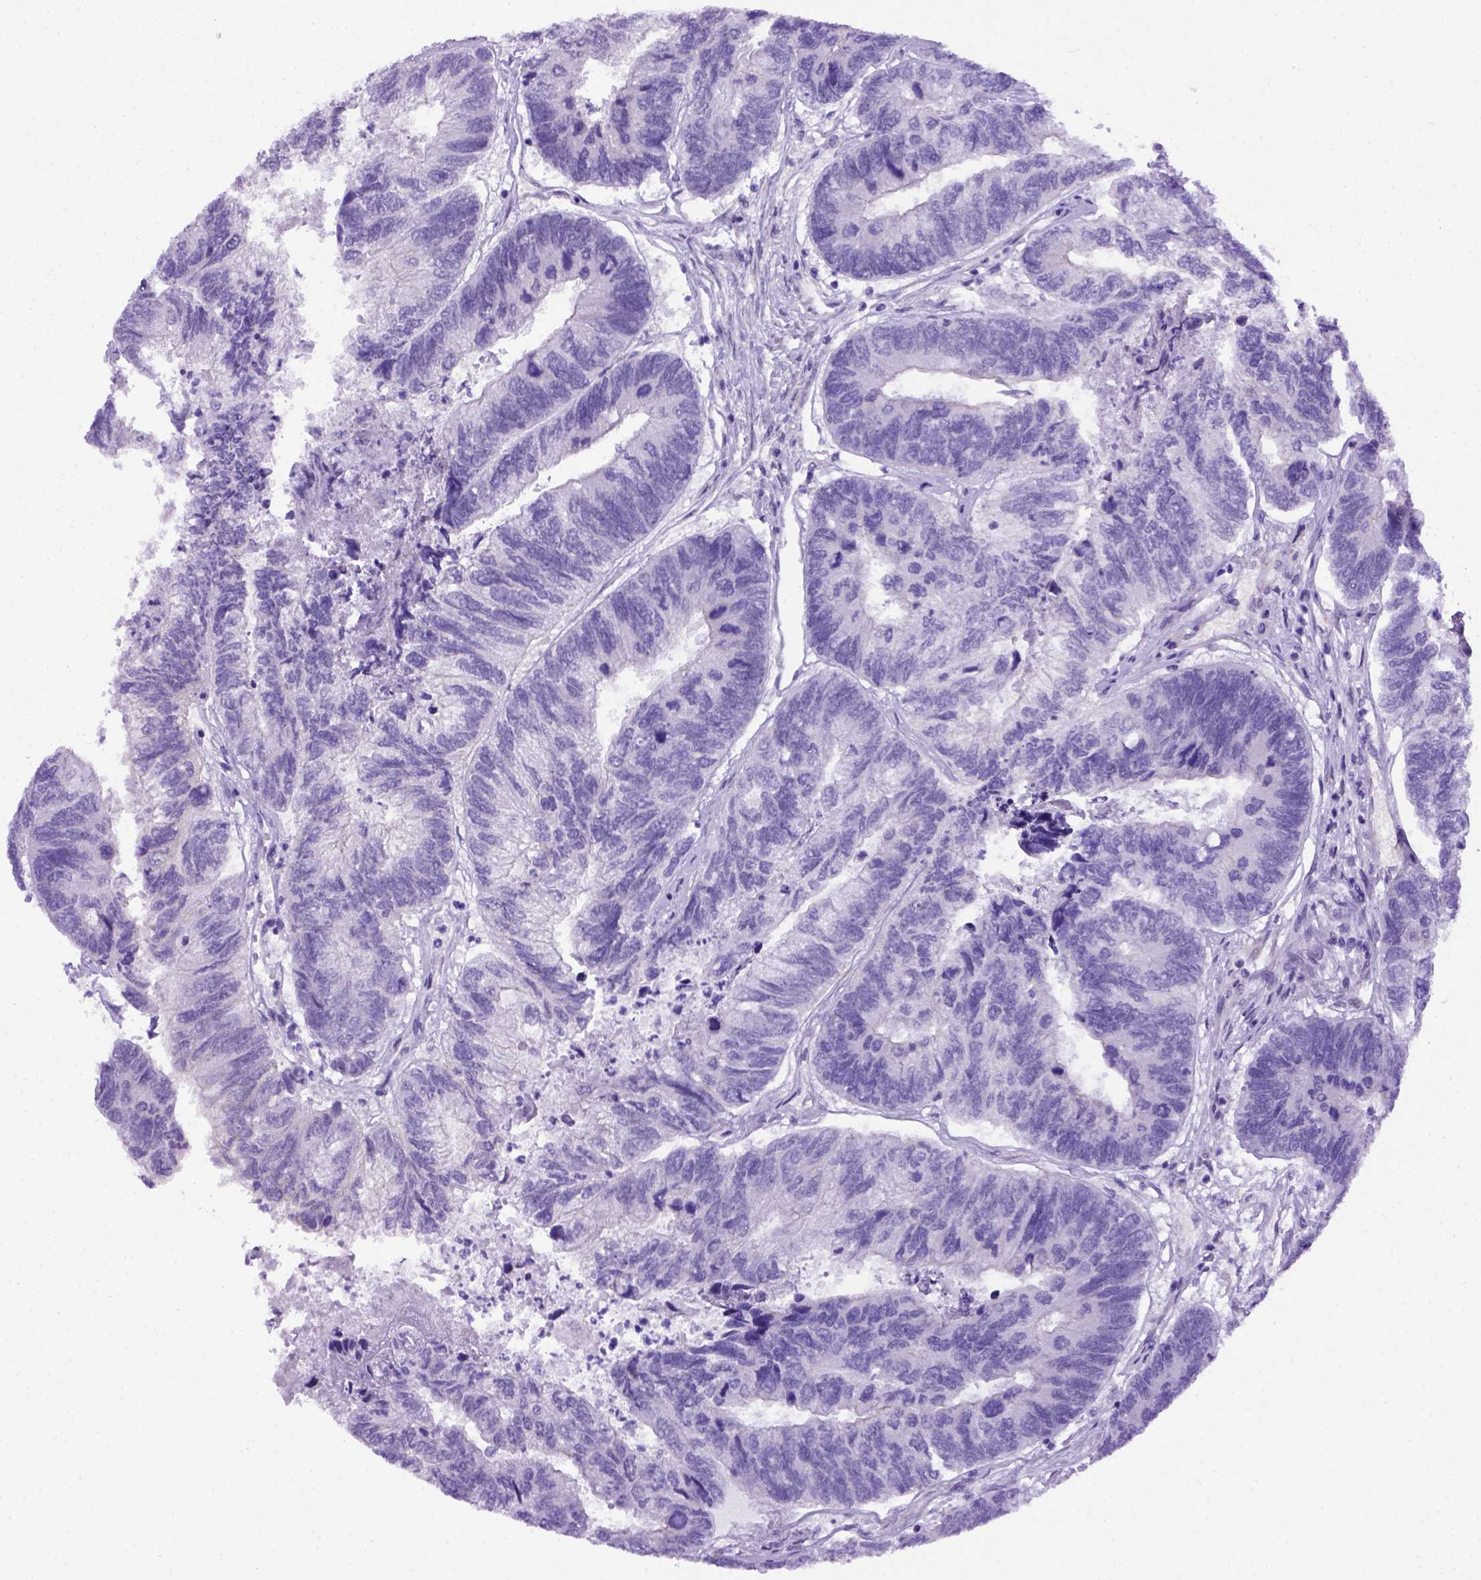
{"staining": {"intensity": "negative", "quantity": "none", "location": "none"}, "tissue": "colorectal cancer", "cell_type": "Tumor cells", "image_type": "cancer", "snomed": [{"axis": "morphology", "description": "Adenocarcinoma, NOS"}, {"axis": "topography", "description": "Colon"}], "caption": "Immunohistochemistry micrograph of colorectal adenocarcinoma stained for a protein (brown), which demonstrates no staining in tumor cells. (Brightfield microscopy of DAB IHC at high magnification).", "gene": "ADAM12", "patient": {"sex": "female", "age": 67}}